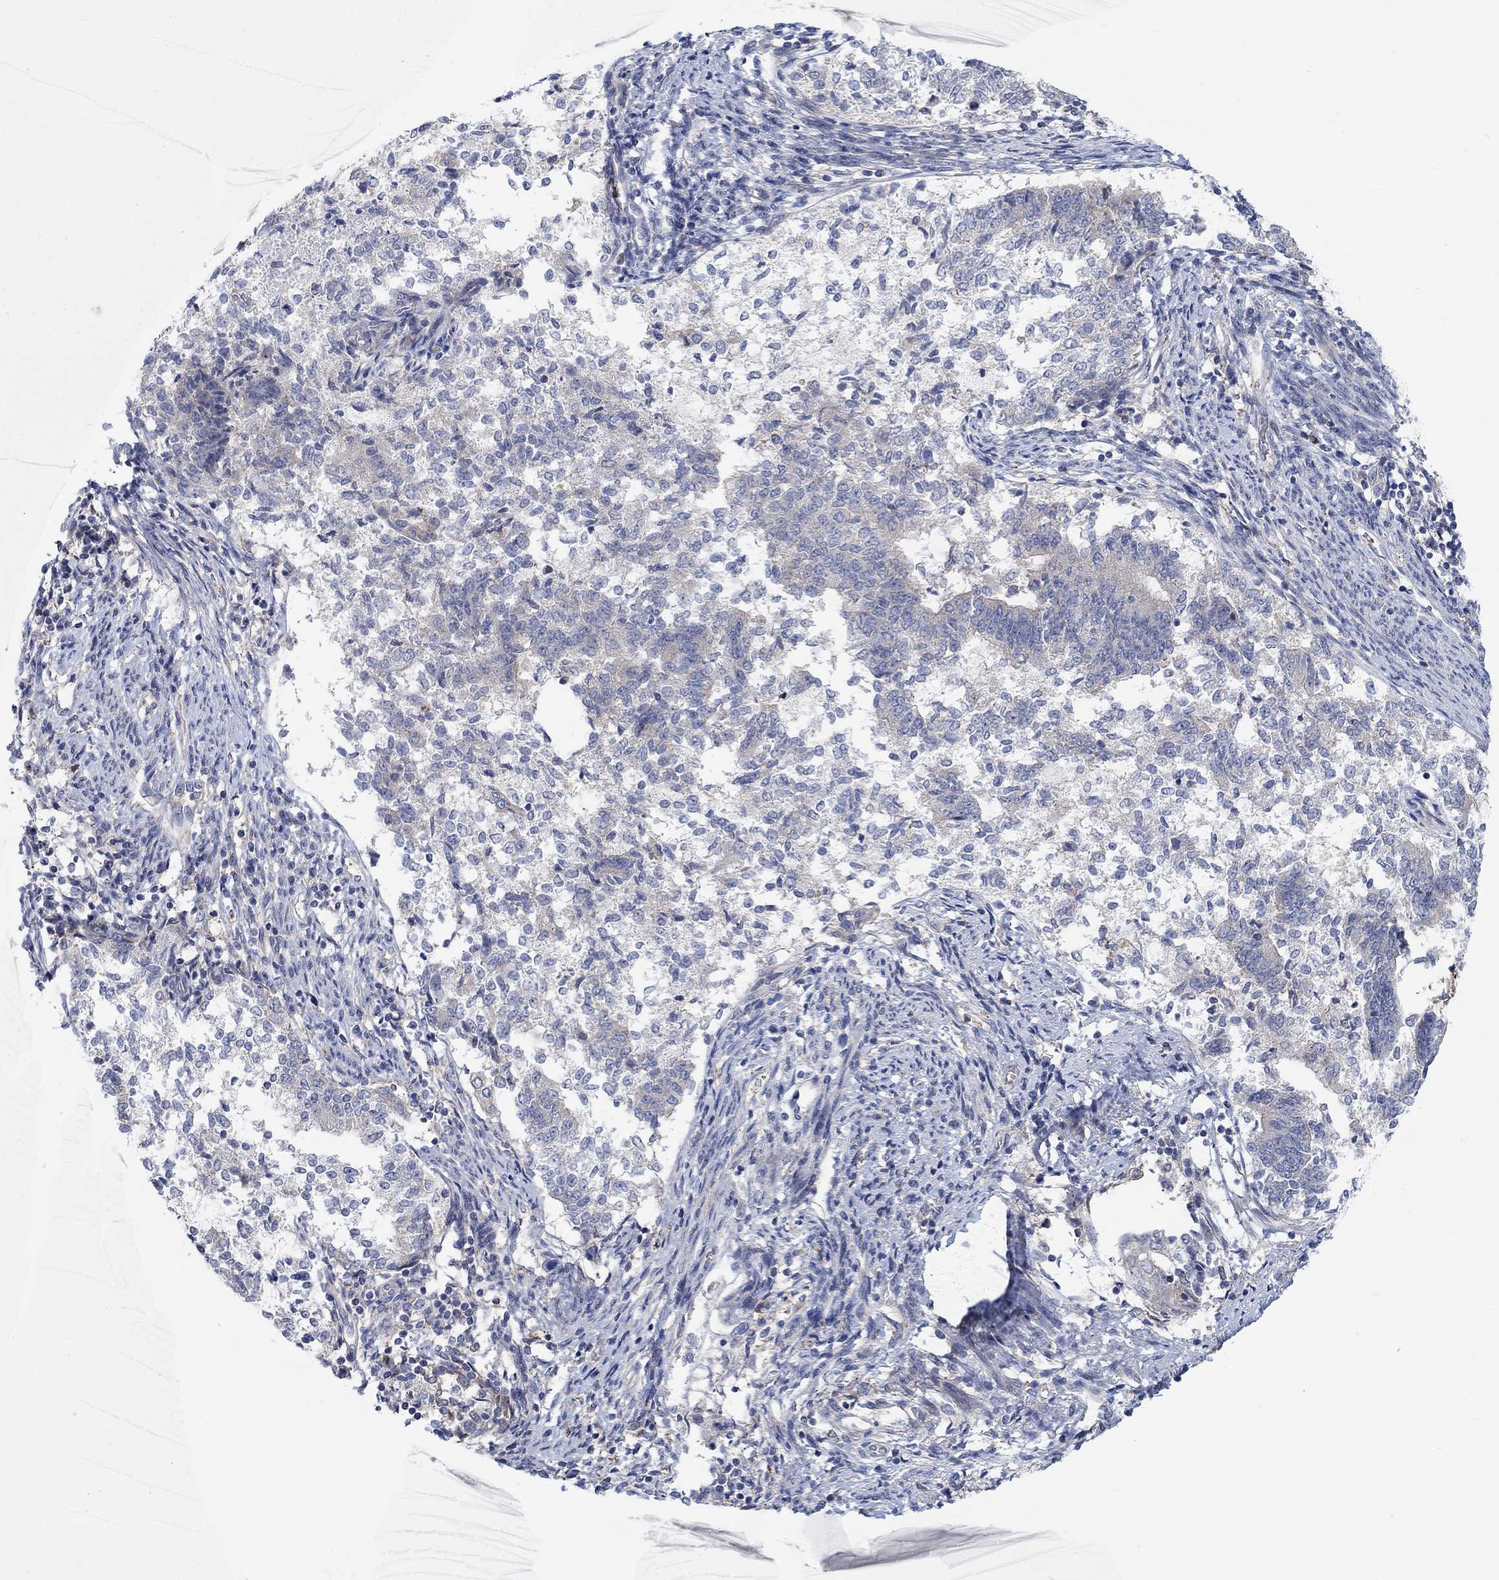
{"staining": {"intensity": "negative", "quantity": "none", "location": "none"}, "tissue": "endometrial cancer", "cell_type": "Tumor cells", "image_type": "cancer", "snomed": [{"axis": "morphology", "description": "Adenocarcinoma, NOS"}, {"axis": "topography", "description": "Endometrium"}], "caption": "A high-resolution histopathology image shows IHC staining of endometrial adenocarcinoma, which demonstrates no significant staining in tumor cells.", "gene": "PMFBP1", "patient": {"sex": "female", "age": 65}}